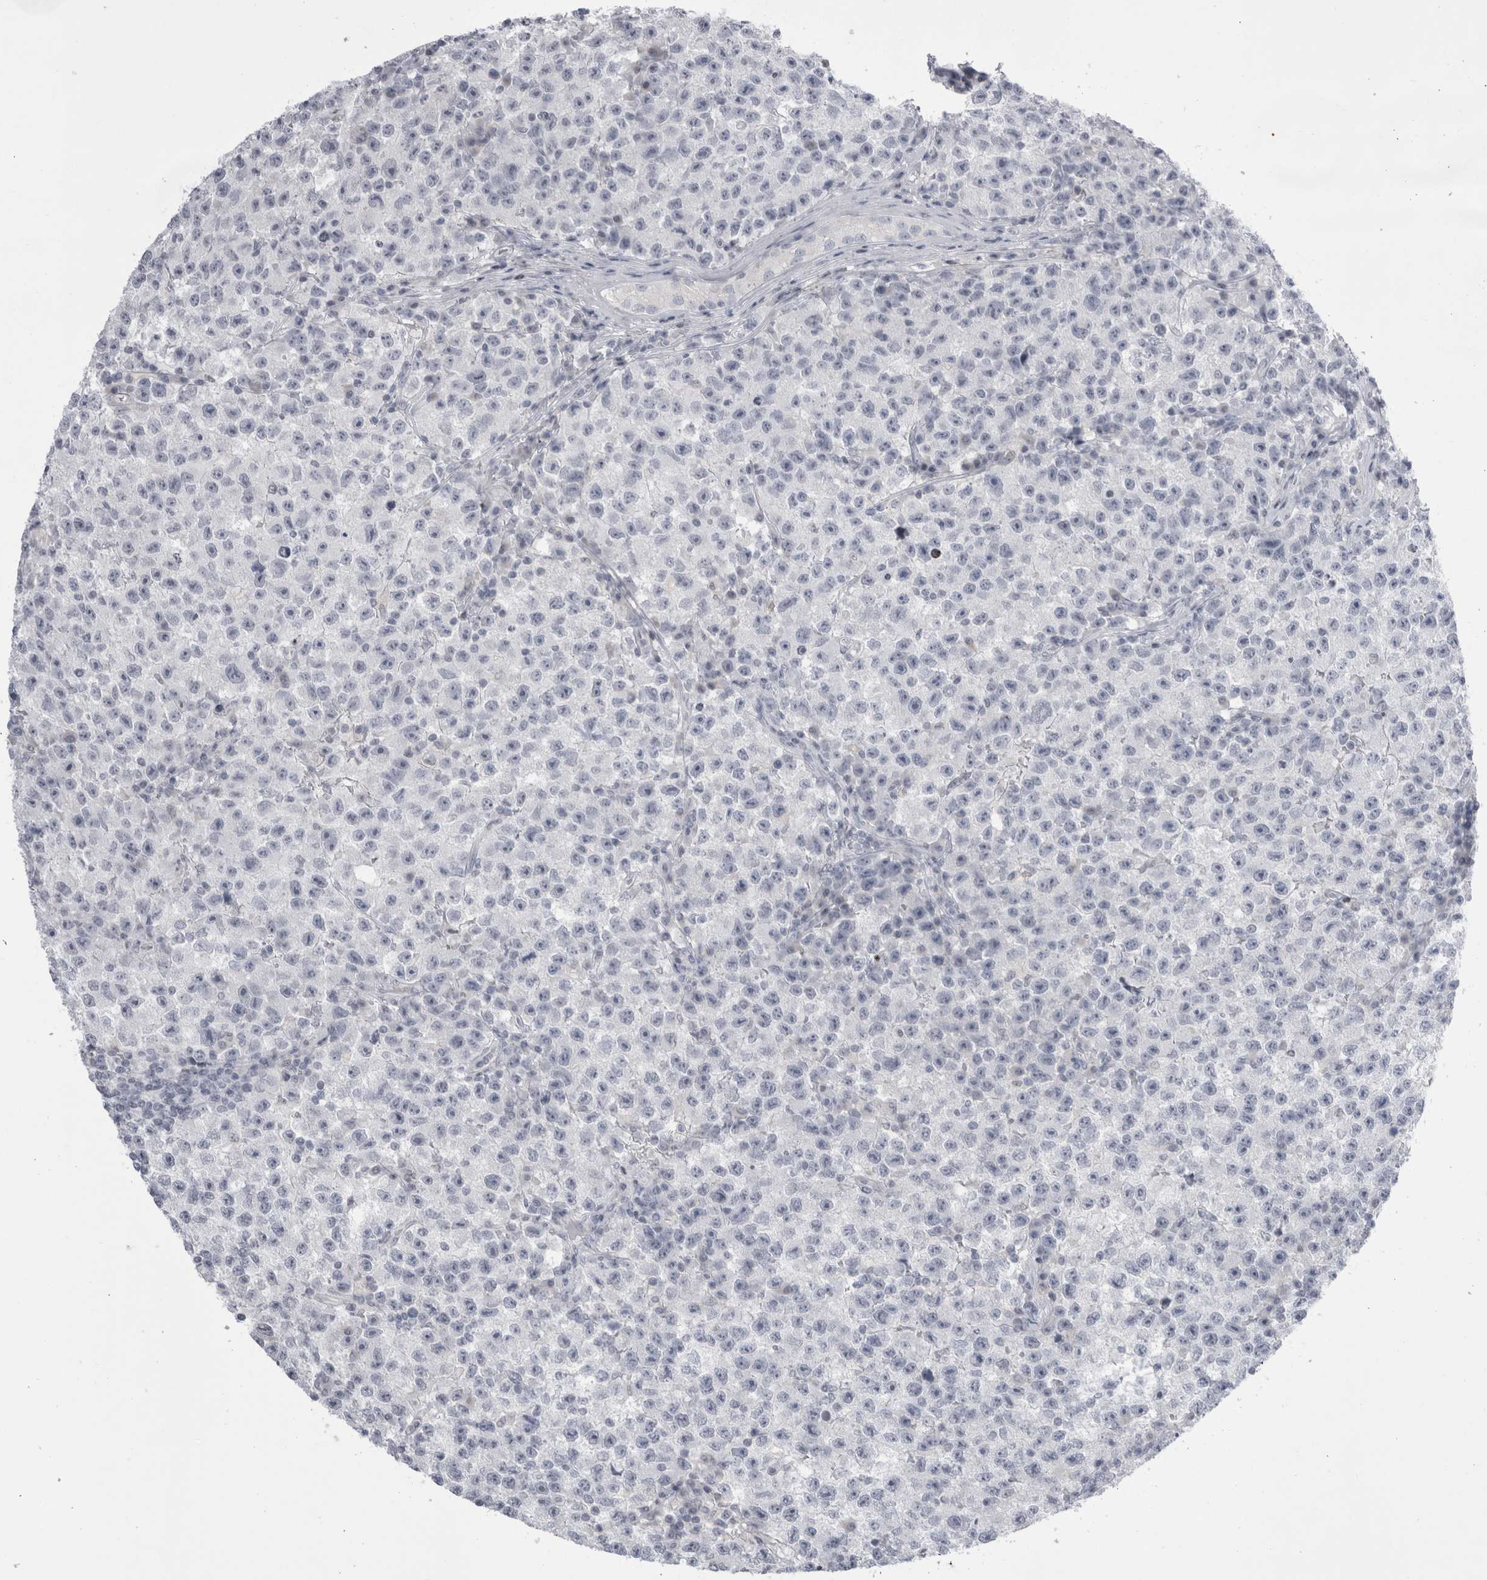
{"staining": {"intensity": "negative", "quantity": "none", "location": "none"}, "tissue": "testis cancer", "cell_type": "Tumor cells", "image_type": "cancer", "snomed": [{"axis": "morphology", "description": "Seminoma, NOS"}, {"axis": "topography", "description": "Testis"}], "caption": "High power microscopy image of an immunohistochemistry micrograph of testis seminoma, revealing no significant positivity in tumor cells.", "gene": "FNDC8", "patient": {"sex": "male", "age": 22}}